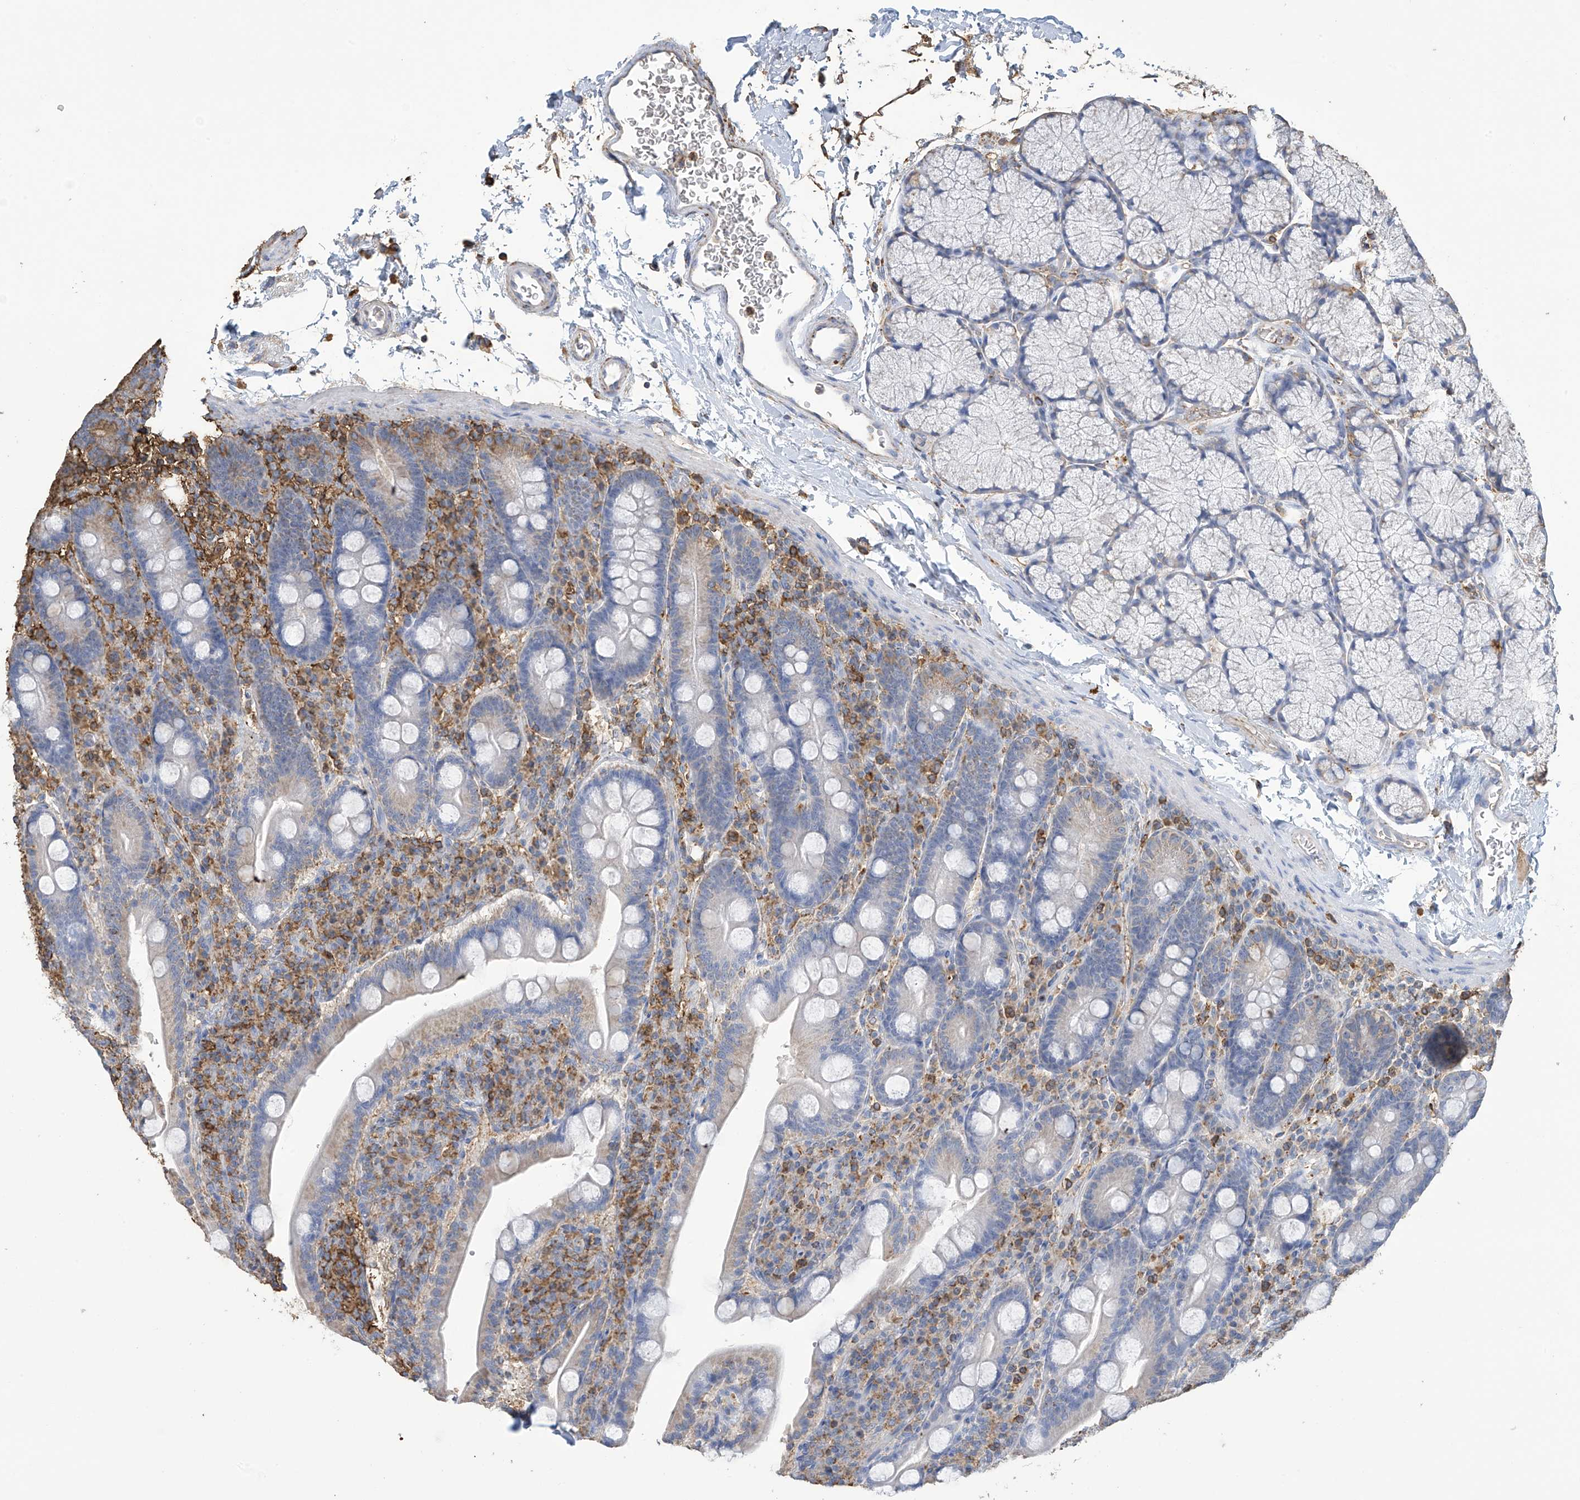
{"staining": {"intensity": "negative", "quantity": "none", "location": "none"}, "tissue": "duodenum", "cell_type": "Glandular cells", "image_type": "normal", "snomed": [{"axis": "morphology", "description": "Normal tissue, NOS"}, {"axis": "topography", "description": "Duodenum"}], "caption": "The immunohistochemistry histopathology image has no significant positivity in glandular cells of duodenum. The staining was performed using DAB to visualize the protein expression in brown, while the nuclei were stained in blue with hematoxylin (Magnification: 20x).", "gene": "OGT", "patient": {"sex": "male", "age": 35}}